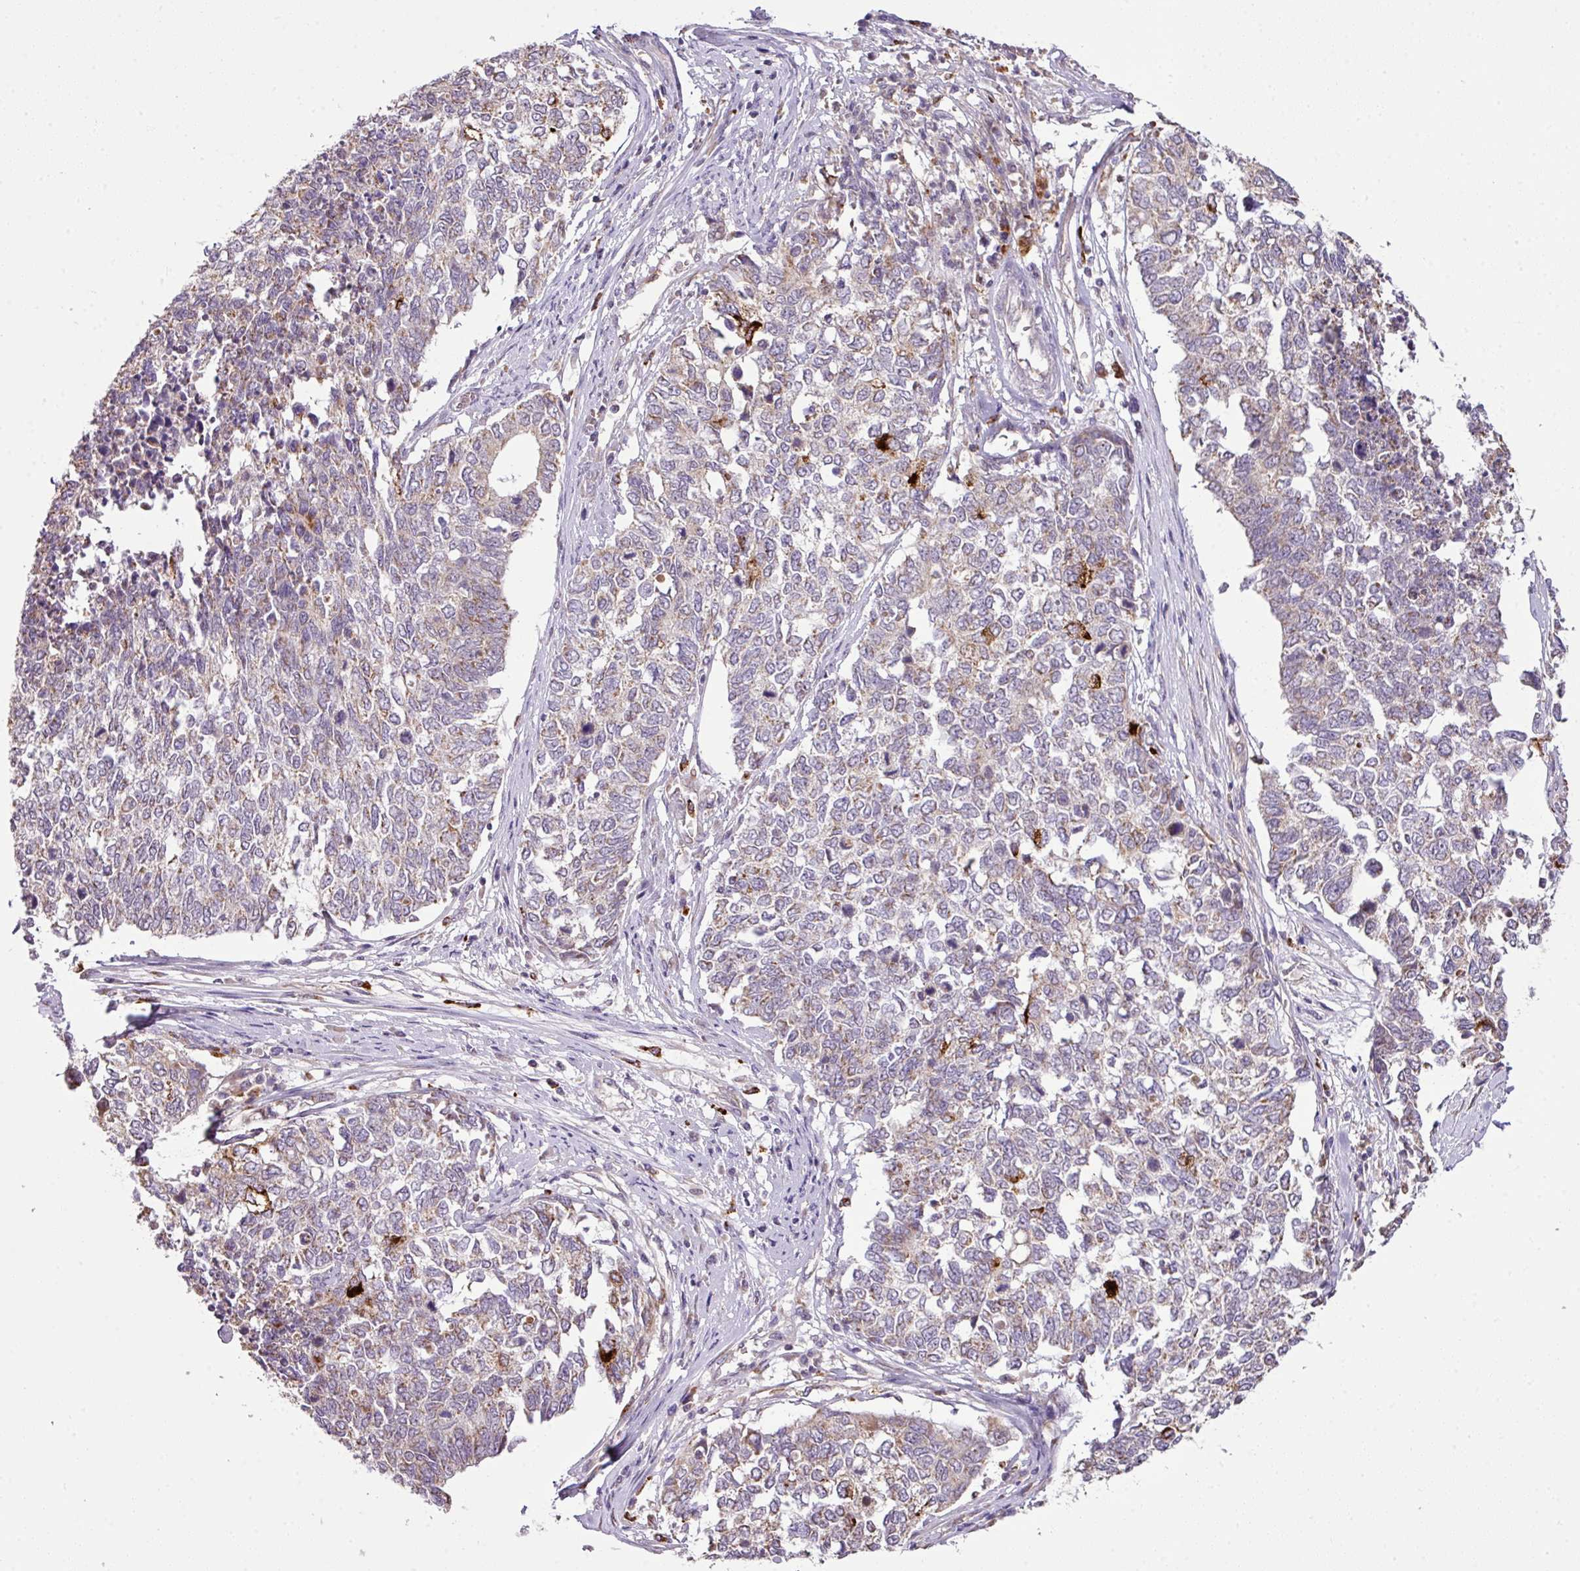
{"staining": {"intensity": "weak", "quantity": "25%-75%", "location": "cytoplasmic/membranous"}, "tissue": "cervical cancer", "cell_type": "Tumor cells", "image_type": "cancer", "snomed": [{"axis": "morphology", "description": "Squamous cell carcinoma, NOS"}, {"axis": "topography", "description": "Cervix"}], "caption": "Immunohistochemical staining of human cervical cancer (squamous cell carcinoma) reveals weak cytoplasmic/membranous protein expression in about 25%-75% of tumor cells.", "gene": "SMCO4", "patient": {"sex": "female", "age": 63}}